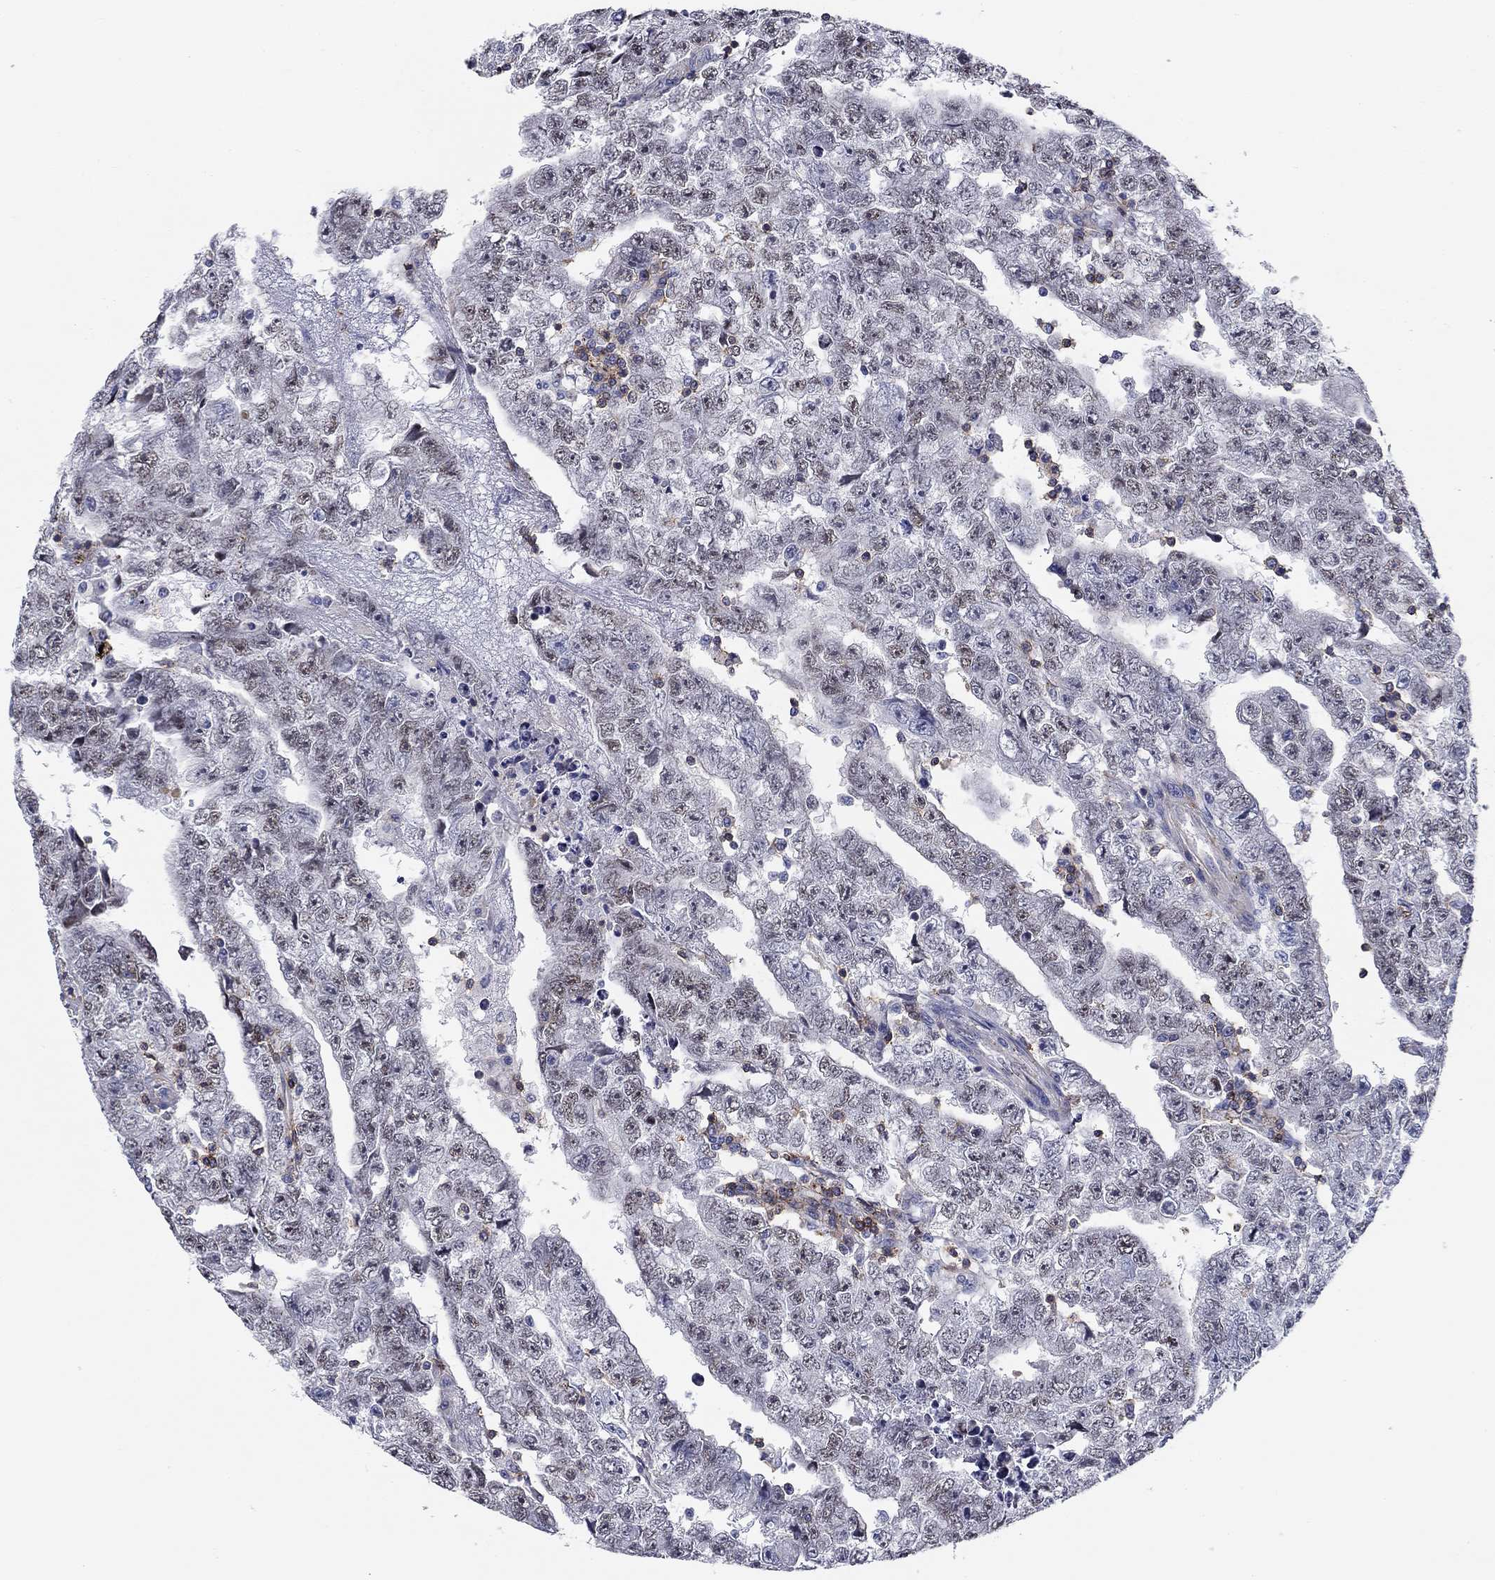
{"staining": {"intensity": "negative", "quantity": "none", "location": "none"}, "tissue": "testis cancer", "cell_type": "Tumor cells", "image_type": "cancer", "snomed": [{"axis": "morphology", "description": "Carcinoma, Embryonal, NOS"}, {"axis": "topography", "description": "Testis"}], "caption": "An immunohistochemistry micrograph of embryonal carcinoma (testis) is shown. There is no staining in tumor cells of embryonal carcinoma (testis).", "gene": "SIT1", "patient": {"sex": "male", "age": 25}}